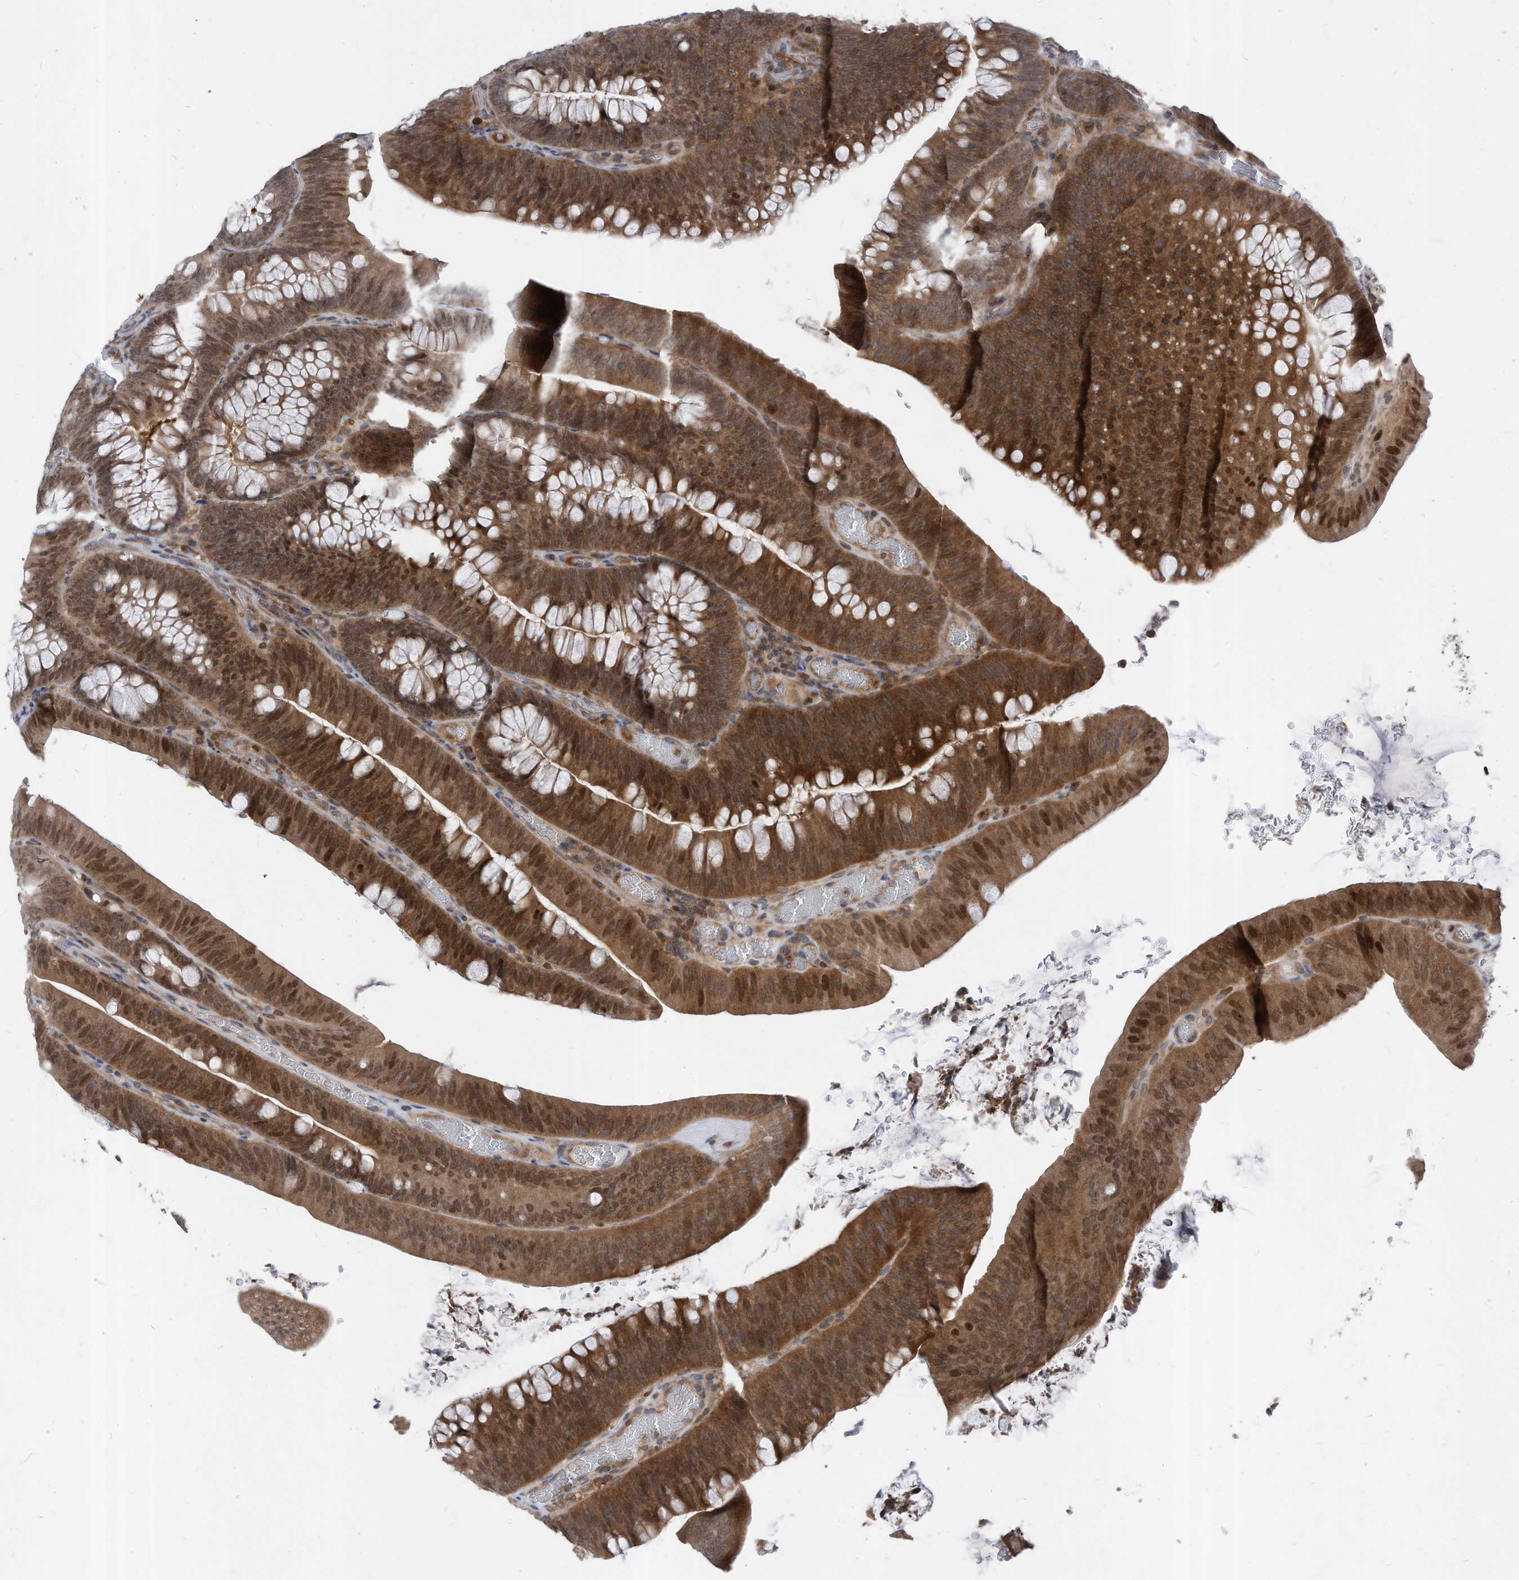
{"staining": {"intensity": "strong", "quantity": ">75%", "location": "cytoplasmic/membranous,nuclear"}, "tissue": "colorectal cancer", "cell_type": "Tumor cells", "image_type": "cancer", "snomed": [{"axis": "morphology", "description": "Normal tissue, NOS"}, {"axis": "topography", "description": "Colon"}], "caption": "This image exhibits immunohistochemistry staining of human colorectal cancer, with high strong cytoplasmic/membranous and nuclear positivity in approximately >75% of tumor cells.", "gene": "KPNB1", "patient": {"sex": "female", "age": 82}}